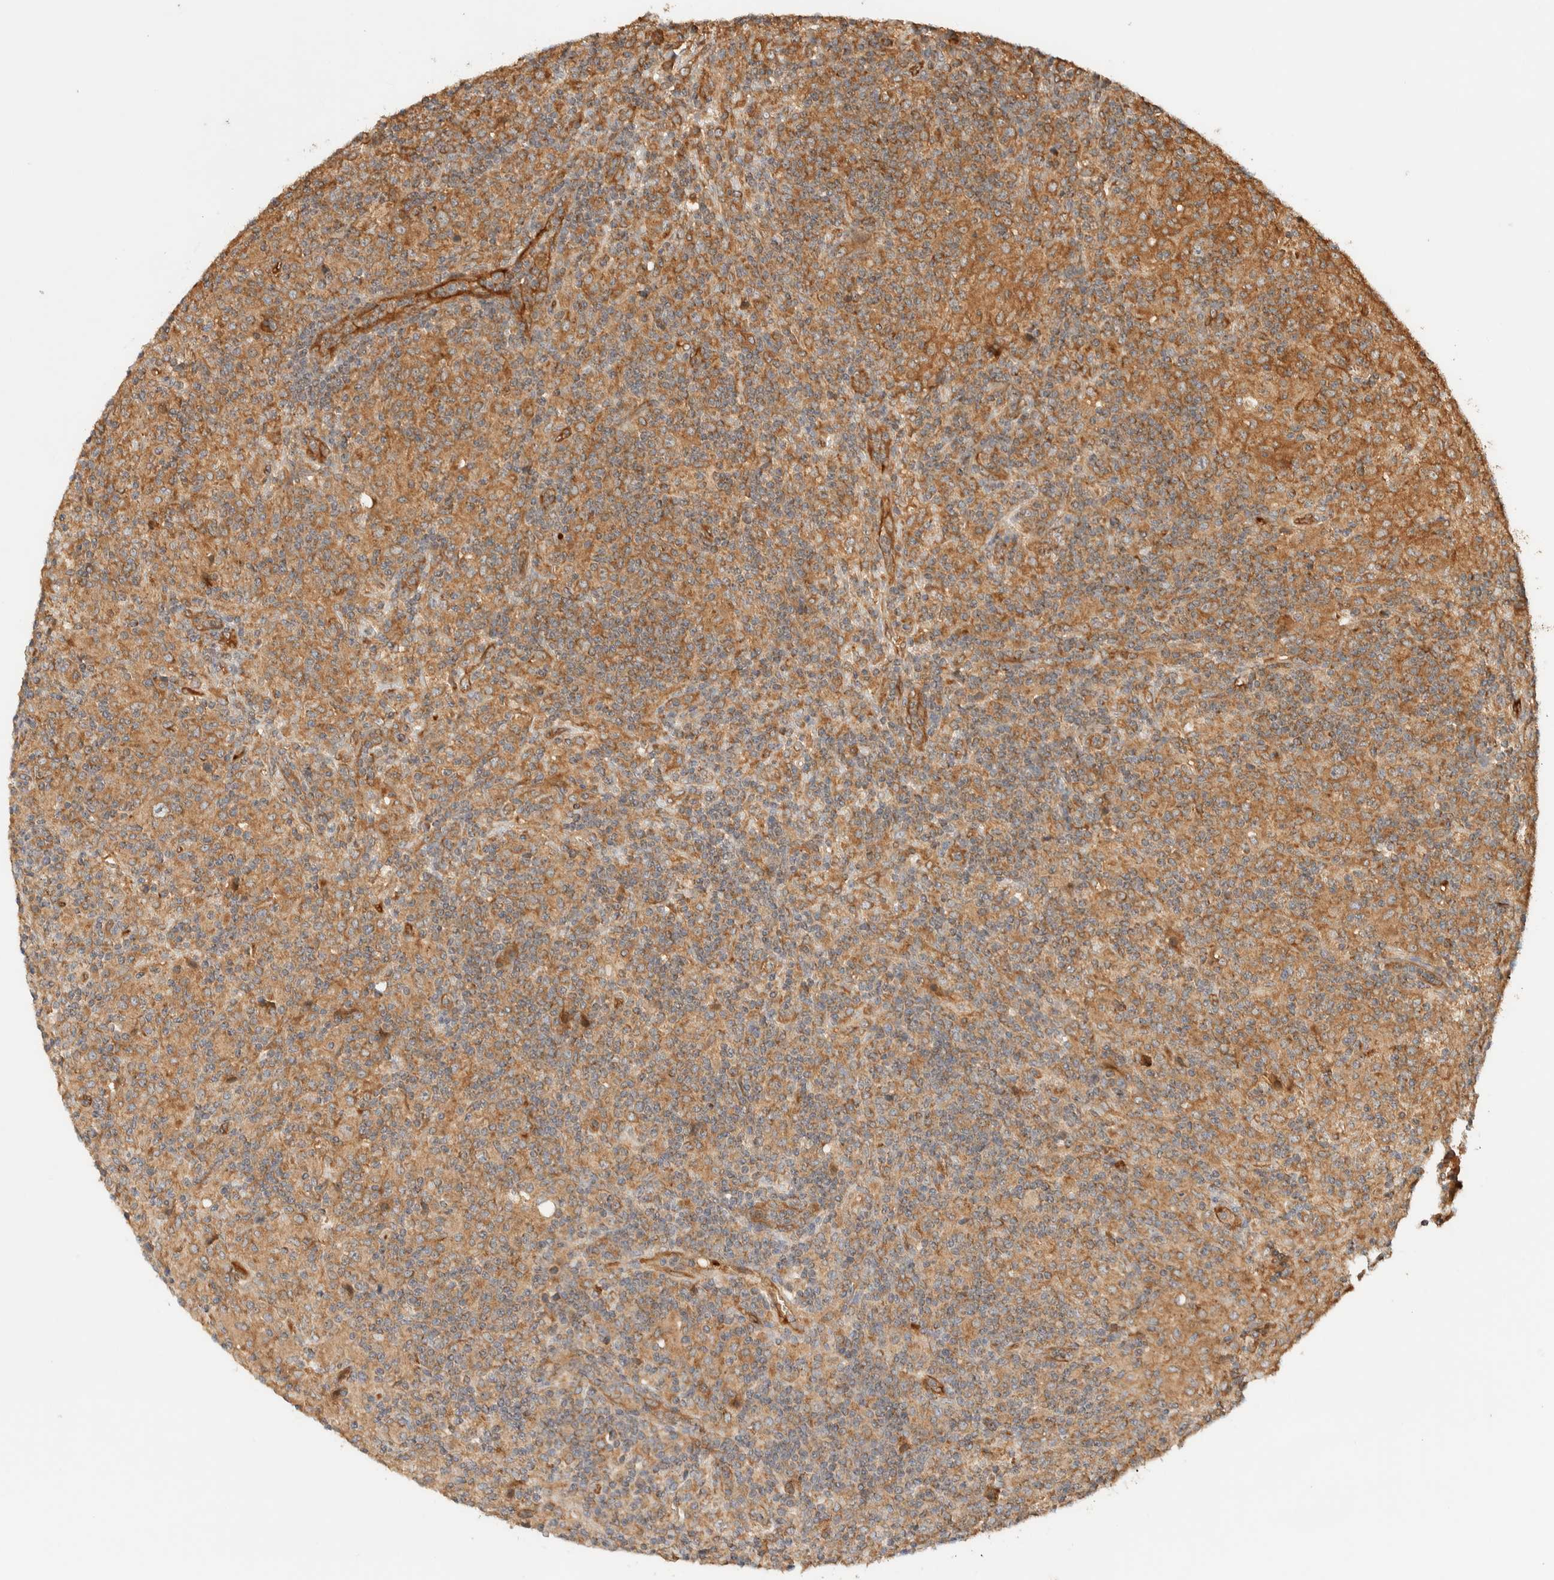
{"staining": {"intensity": "moderate", "quantity": ">75%", "location": "cytoplasmic/membranous"}, "tissue": "lymphoma", "cell_type": "Tumor cells", "image_type": "cancer", "snomed": [{"axis": "morphology", "description": "Hodgkin's disease, NOS"}, {"axis": "topography", "description": "Lymph node"}], "caption": "Tumor cells demonstrate moderate cytoplasmic/membranous positivity in approximately >75% of cells in lymphoma.", "gene": "TTI2", "patient": {"sex": "male", "age": 70}}